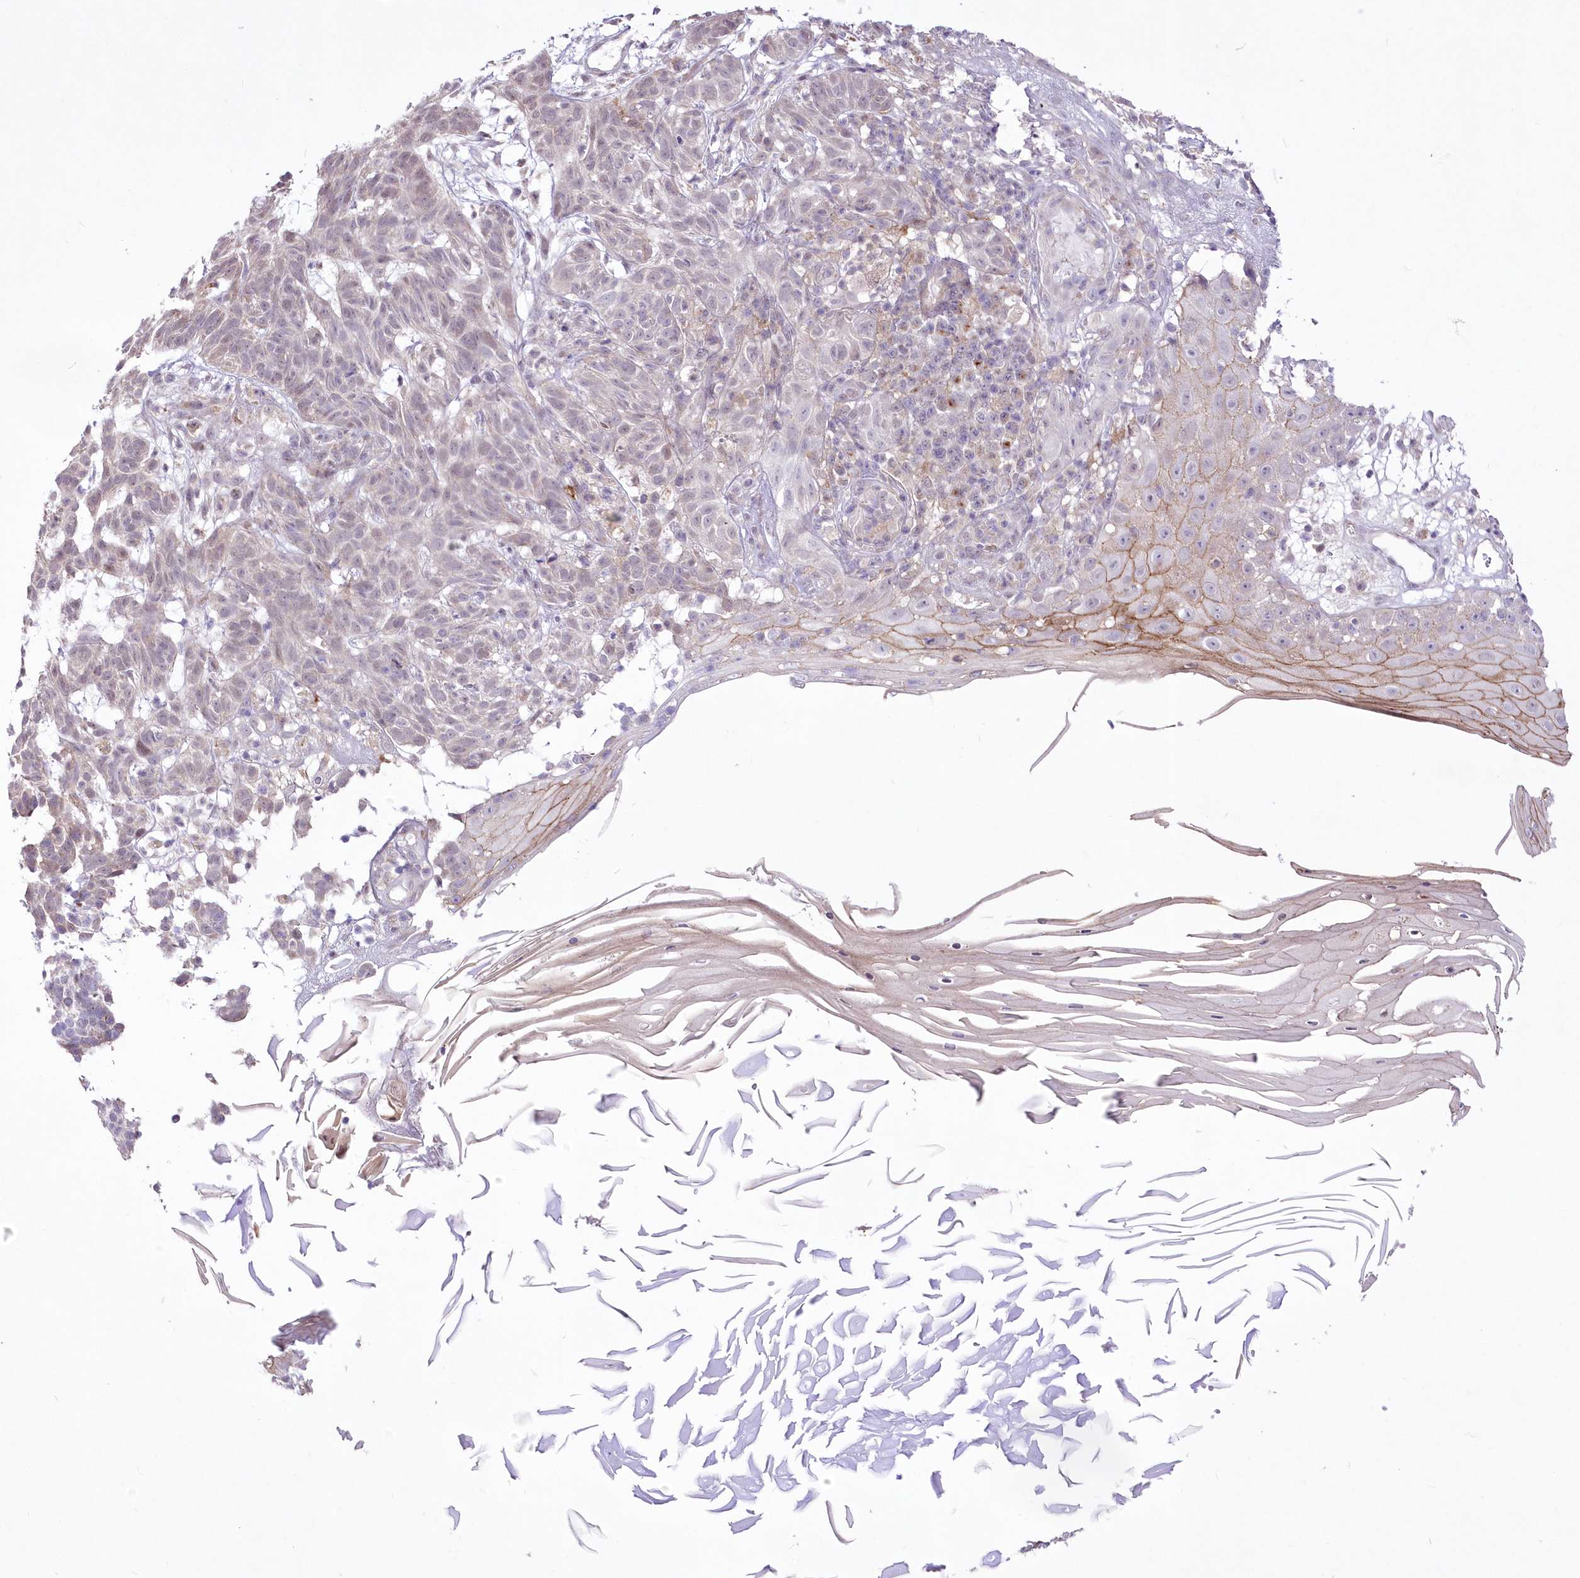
{"staining": {"intensity": "negative", "quantity": "none", "location": "none"}, "tissue": "skin cancer", "cell_type": "Tumor cells", "image_type": "cancer", "snomed": [{"axis": "morphology", "description": "Basal cell carcinoma"}, {"axis": "topography", "description": "Skin"}], "caption": "This is an immunohistochemistry (IHC) photomicrograph of human skin cancer (basal cell carcinoma). There is no positivity in tumor cells.", "gene": "FAM241B", "patient": {"sex": "male", "age": 85}}